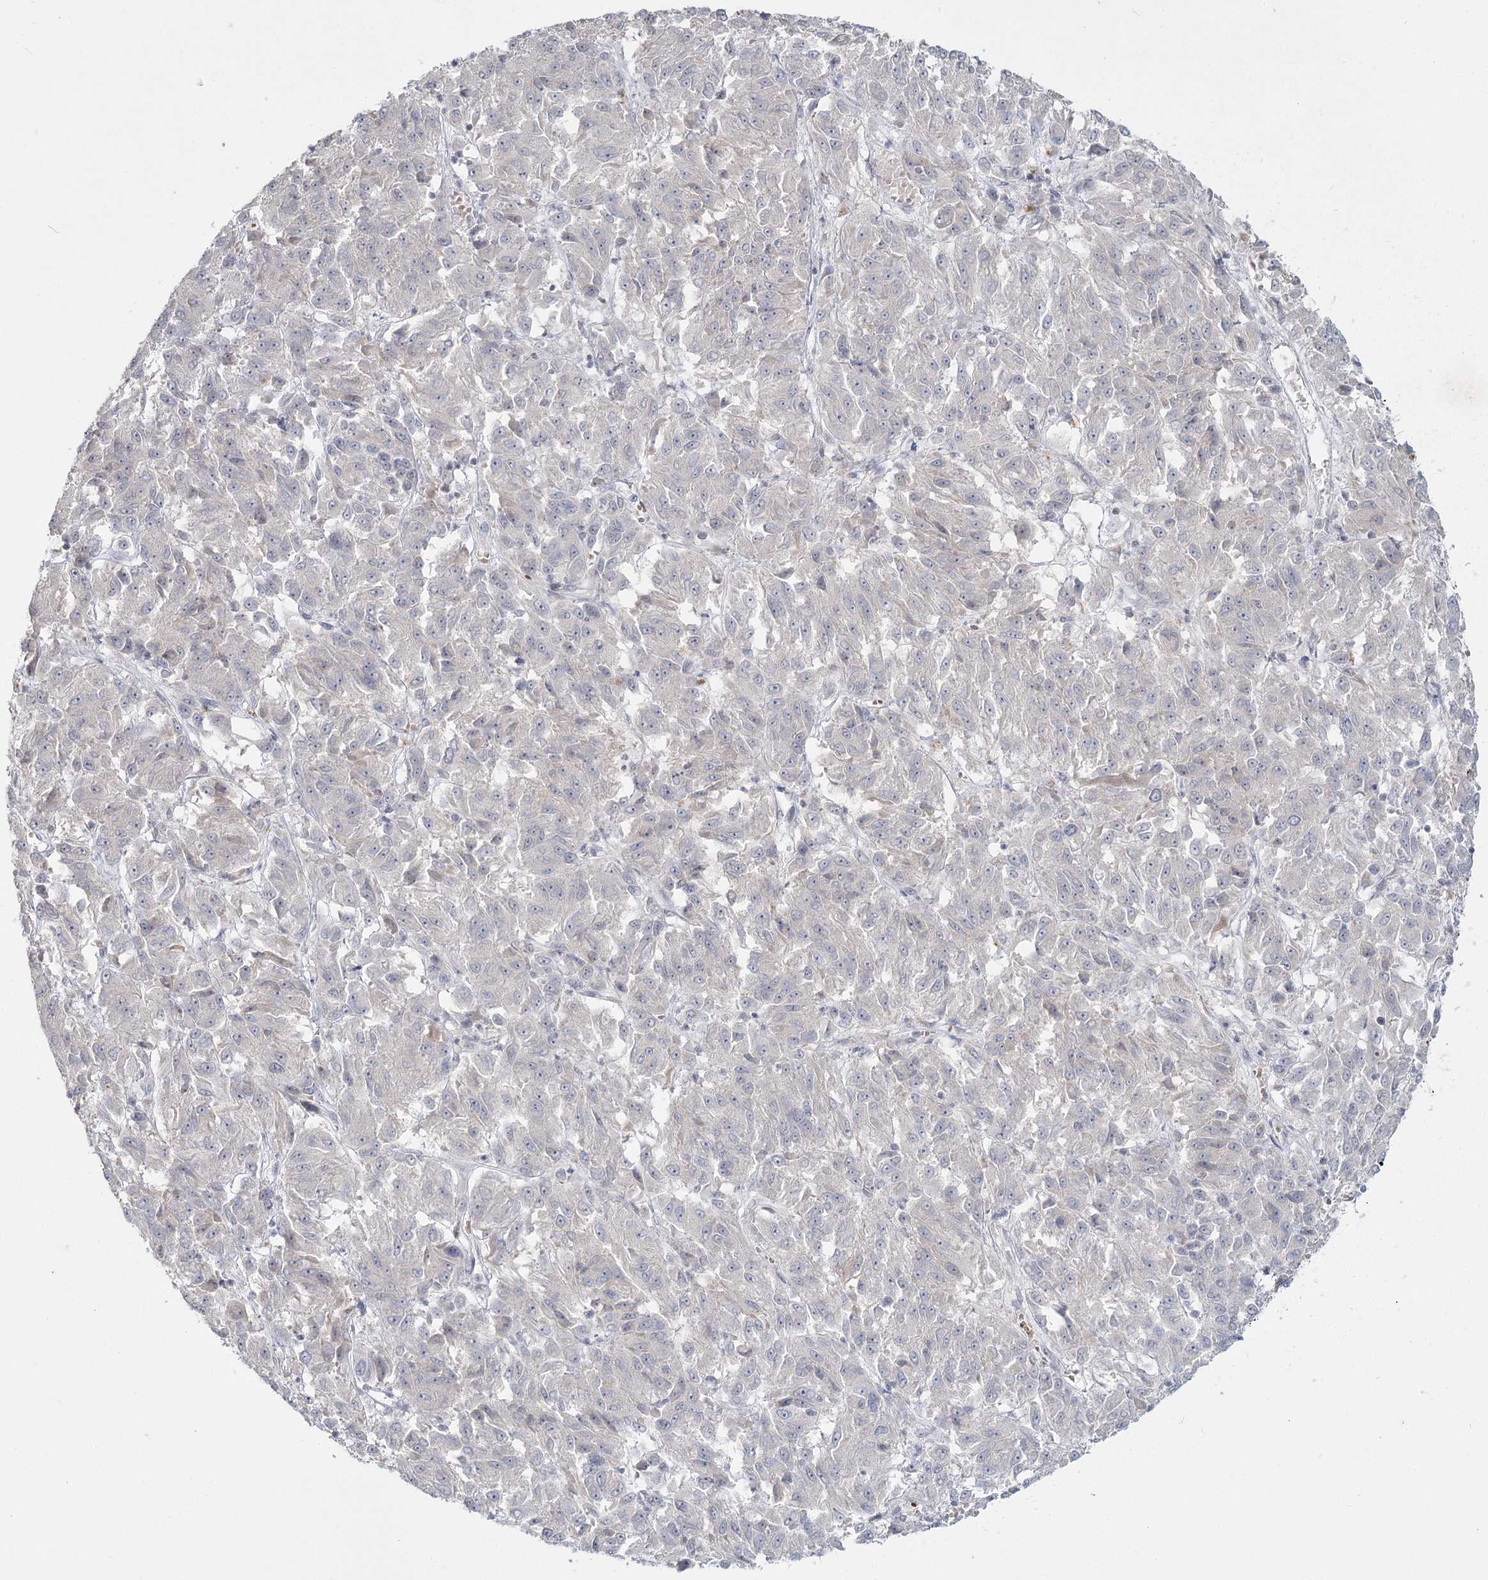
{"staining": {"intensity": "negative", "quantity": "none", "location": "none"}, "tissue": "melanoma", "cell_type": "Tumor cells", "image_type": "cancer", "snomed": [{"axis": "morphology", "description": "Malignant melanoma, Metastatic site"}, {"axis": "topography", "description": "Lung"}], "caption": "There is no significant expression in tumor cells of malignant melanoma (metastatic site).", "gene": "LY6G5C", "patient": {"sex": "male", "age": 64}}